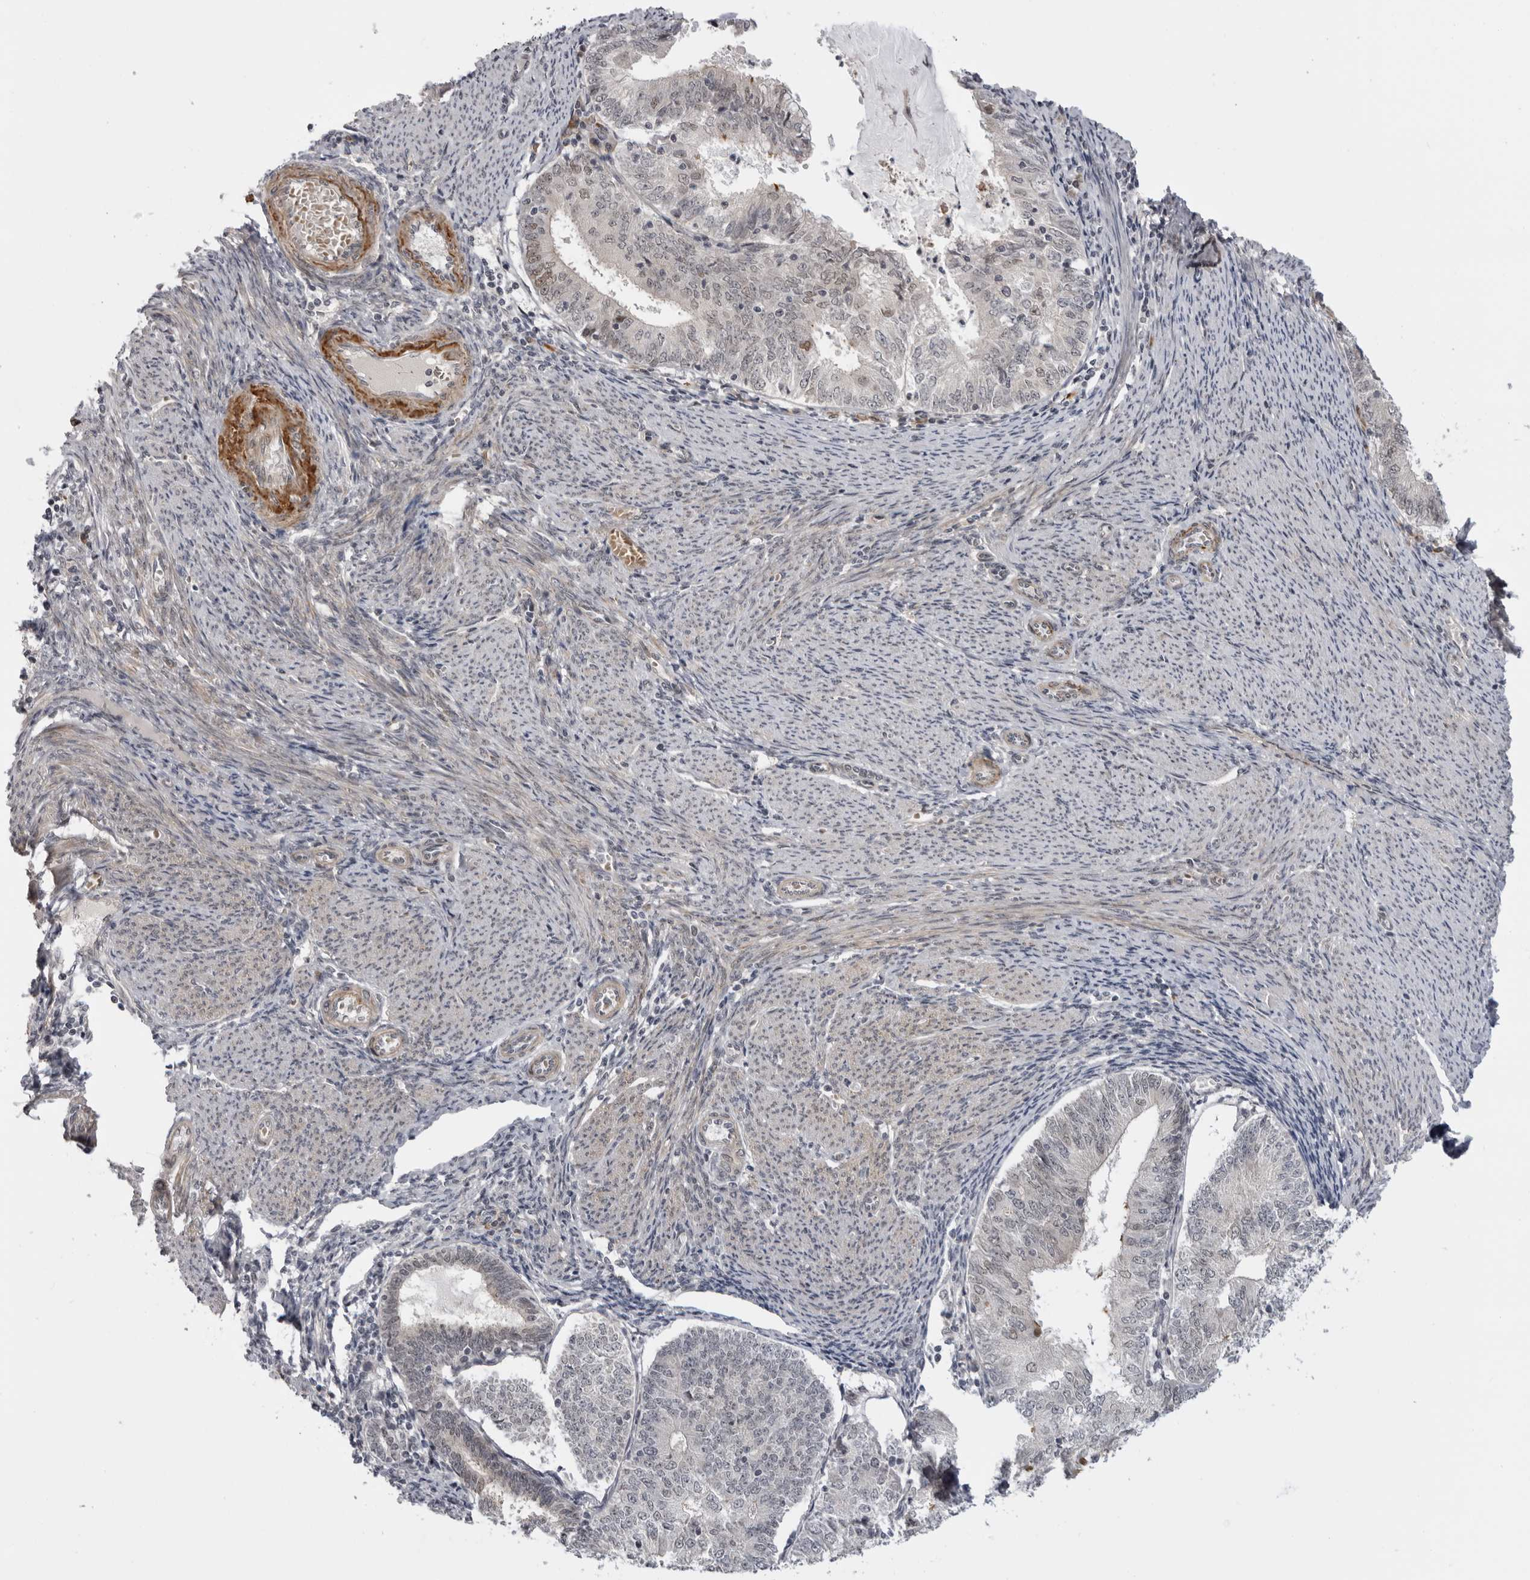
{"staining": {"intensity": "weak", "quantity": "25%-75%", "location": "nuclear"}, "tissue": "endometrial cancer", "cell_type": "Tumor cells", "image_type": "cancer", "snomed": [{"axis": "morphology", "description": "Adenocarcinoma, NOS"}, {"axis": "topography", "description": "Endometrium"}], "caption": "A histopathology image of adenocarcinoma (endometrial) stained for a protein reveals weak nuclear brown staining in tumor cells.", "gene": "ALPK2", "patient": {"sex": "female", "age": 57}}